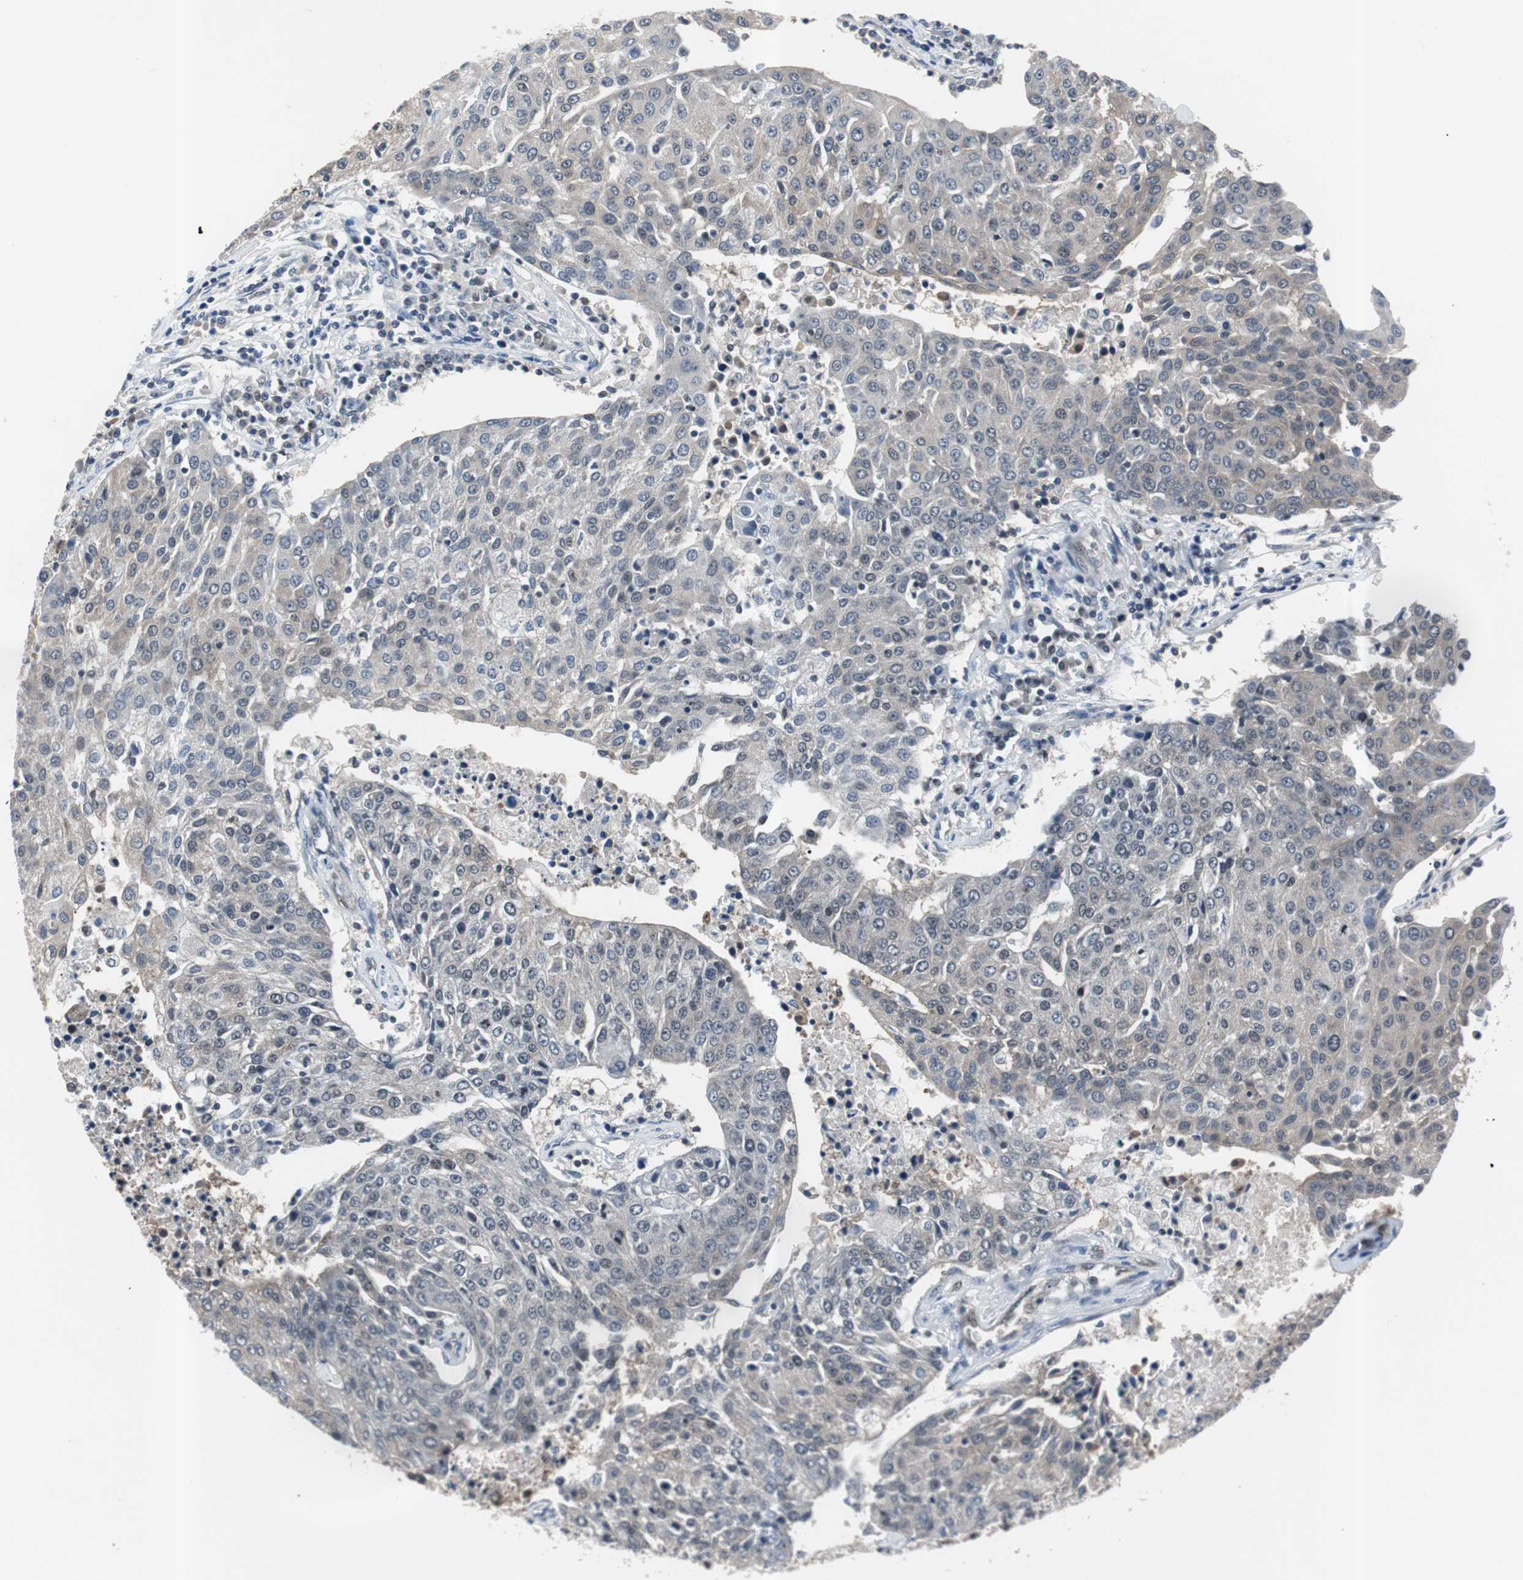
{"staining": {"intensity": "negative", "quantity": "none", "location": "none"}, "tissue": "urothelial cancer", "cell_type": "Tumor cells", "image_type": "cancer", "snomed": [{"axis": "morphology", "description": "Urothelial carcinoma, High grade"}, {"axis": "topography", "description": "Urinary bladder"}], "caption": "Immunohistochemistry (IHC) image of human urothelial cancer stained for a protein (brown), which shows no expression in tumor cells.", "gene": "SMAD1", "patient": {"sex": "female", "age": 85}}